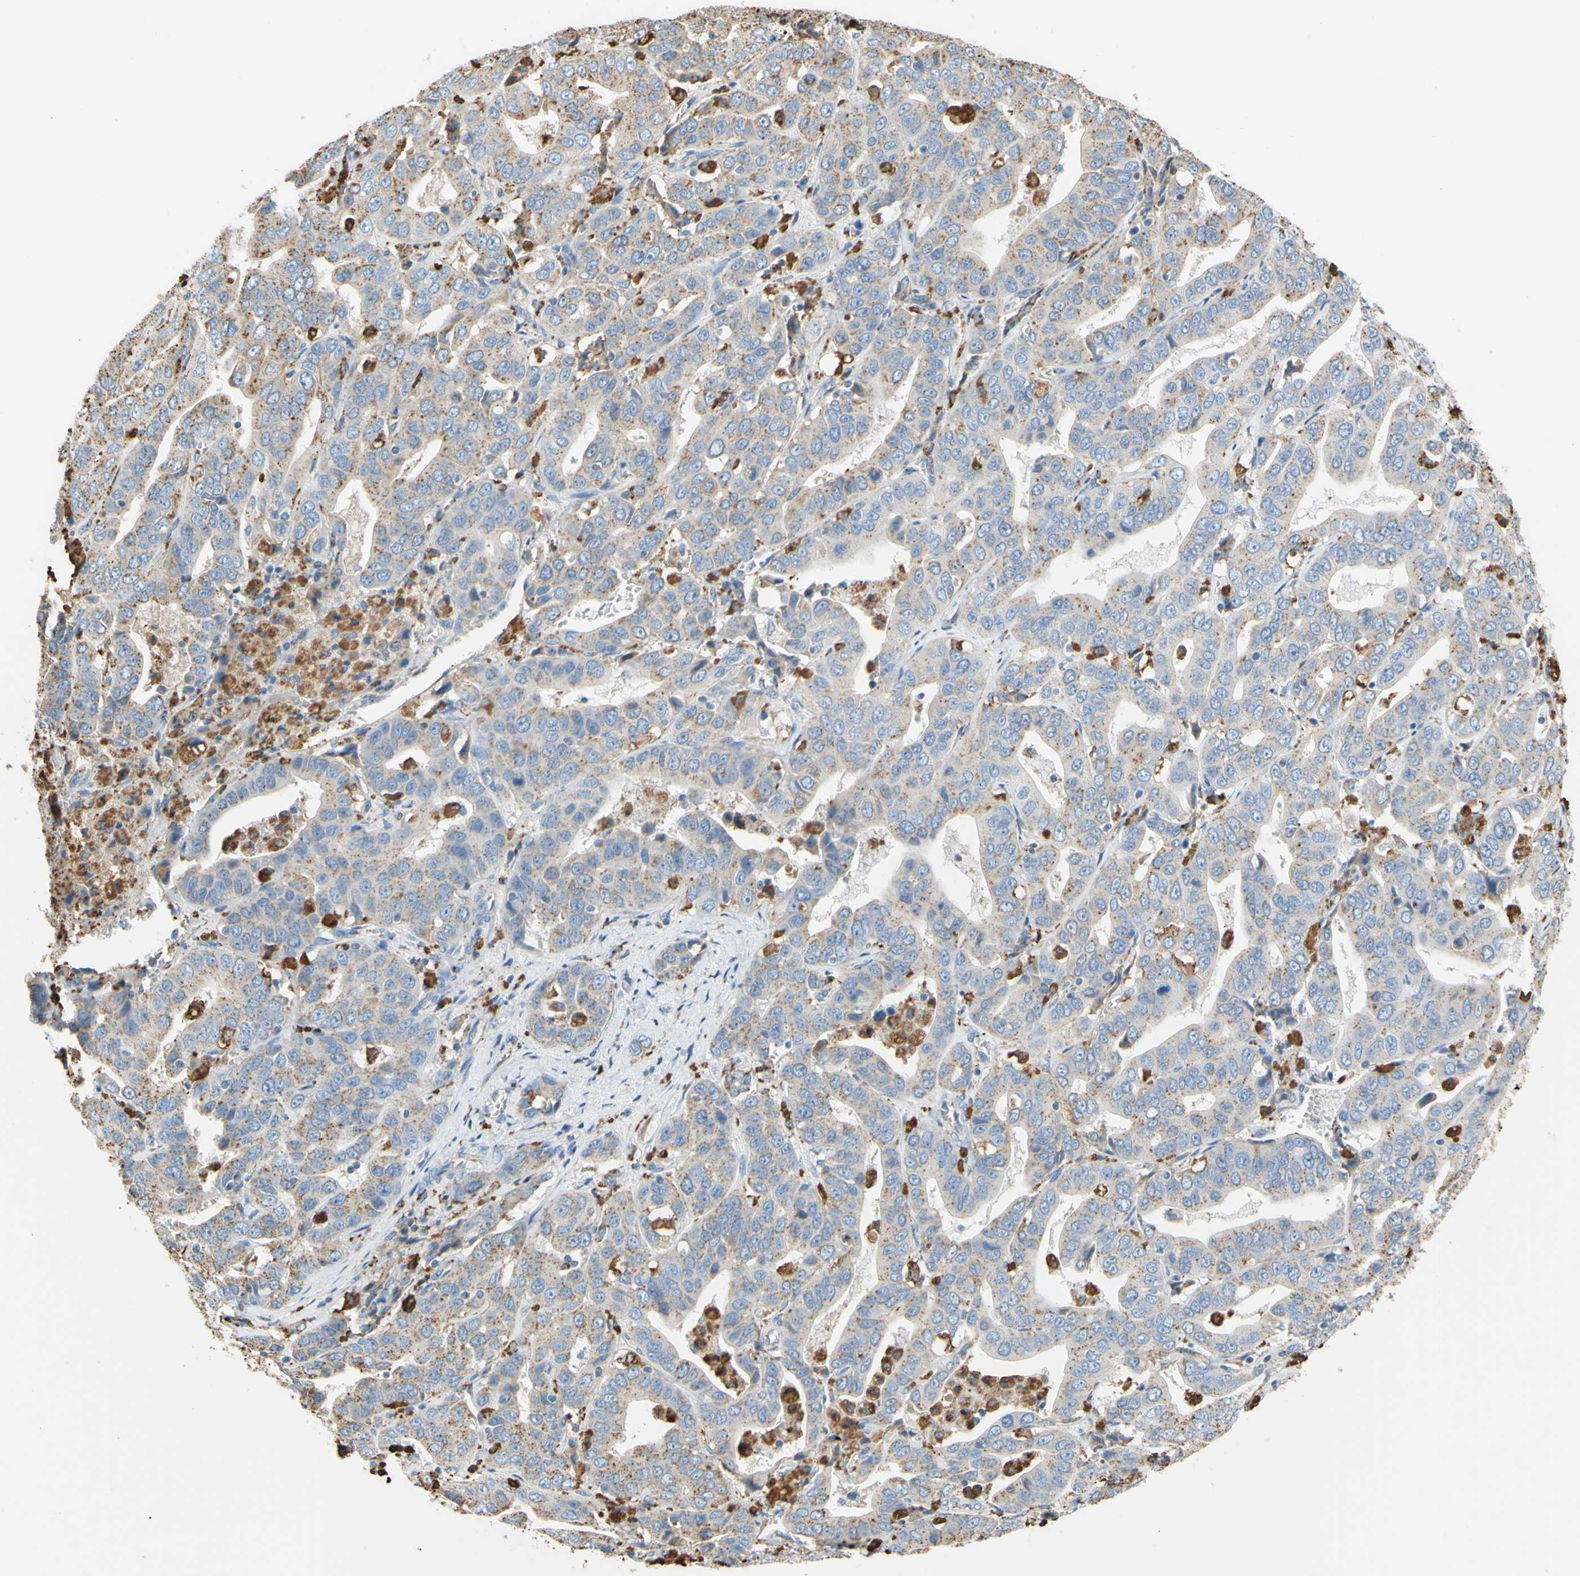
{"staining": {"intensity": "weak", "quantity": ">75%", "location": "cytoplasmic/membranous"}, "tissue": "liver cancer", "cell_type": "Tumor cells", "image_type": "cancer", "snomed": [{"axis": "morphology", "description": "Cholangiocarcinoma"}, {"axis": "topography", "description": "Liver"}], "caption": "Brown immunohistochemical staining in human liver cholangiocarcinoma displays weak cytoplasmic/membranous expression in approximately >75% of tumor cells.", "gene": "CTSD", "patient": {"sex": "female", "age": 52}}